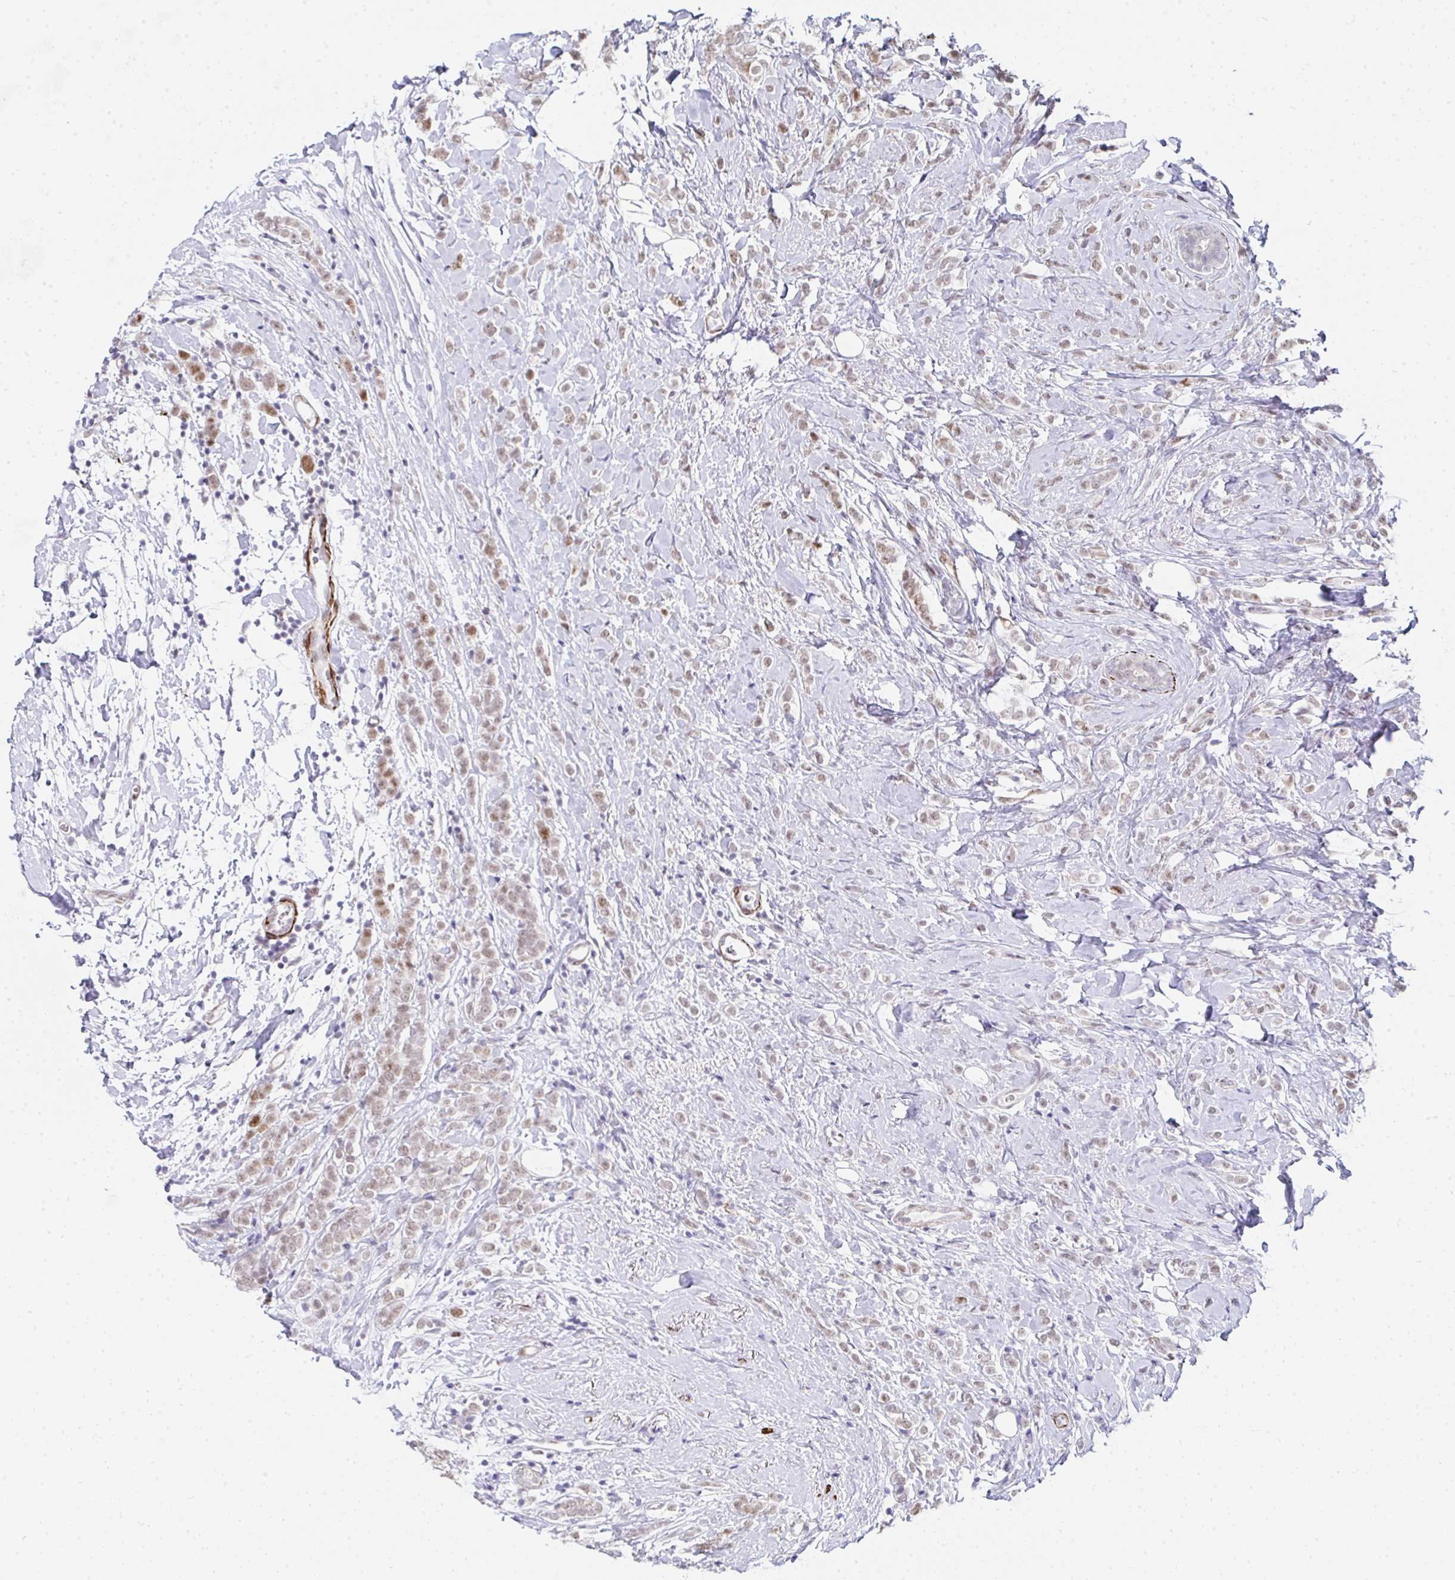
{"staining": {"intensity": "weak", "quantity": ">75%", "location": "nuclear"}, "tissue": "breast cancer", "cell_type": "Tumor cells", "image_type": "cancer", "snomed": [{"axis": "morphology", "description": "Lobular carcinoma"}, {"axis": "topography", "description": "Breast"}], "caption": "Immunohistochemistry histopathology image of human lobular carcinoma (breast) stained for a protein (brown), which reveals low levels of weak nuclear positivity in approximately >75% of tumor cells.", "gene": "GINS2", "patient": {"sex": "female", "age": 49}}